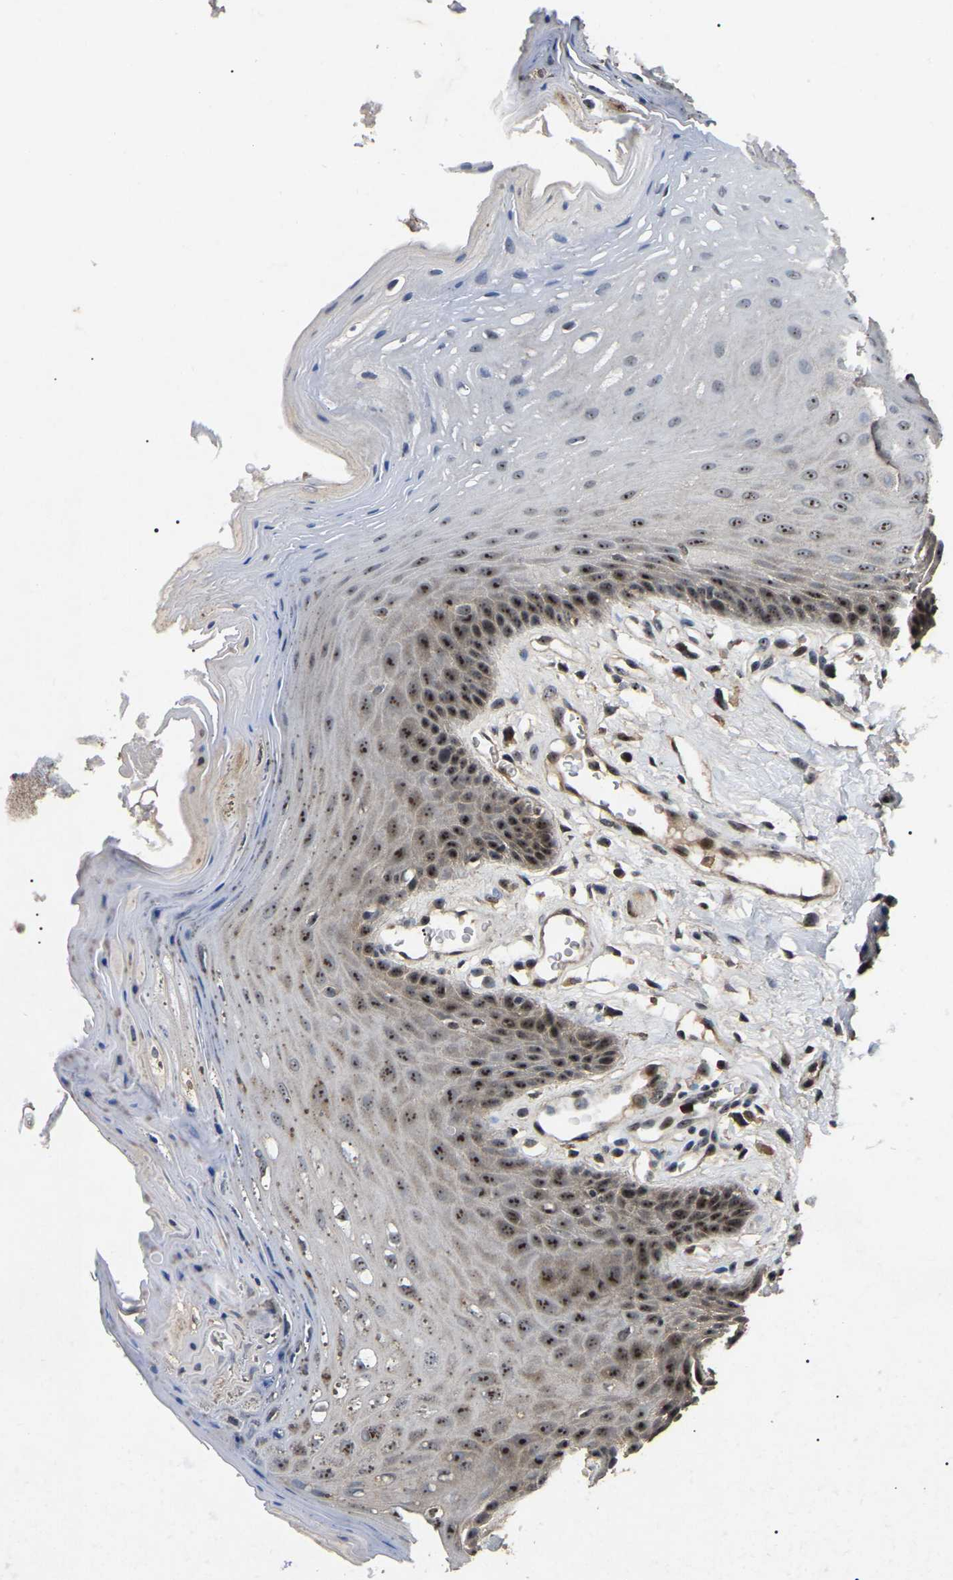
{"staining": {"intensity": "moderate", "quantity": ">75%", "location": "nuclear"}, "tissue": "oral mucosa", "cell_type": "Squamous epithelial cells", "image_type": "normal", "snomed": [{"axis": "morphology", "description": "Normal tissue, NOS"}, {"axis": "morphology", "description": "Squamous cell carcinoma, NOS"}, {"axis": "topography", "description": "Oral tissue"}, {"axis": "topography", "description": "Head-Neck"}], "caption": "Immunohistochemistry (IHC) (DAB) staining of benign oral mucosa demonstrates moderate nuclear protein positivity in about >75% of squamous epithelial cells. The protein of interest is stained brown, and the nuclei are stained in blue (DAB (3,3'-diaminobenzidine) IHC with brightfield microscopy, high magnification).", "gene": "RBM28", "patient": {"sex": "male", "age": 71}}